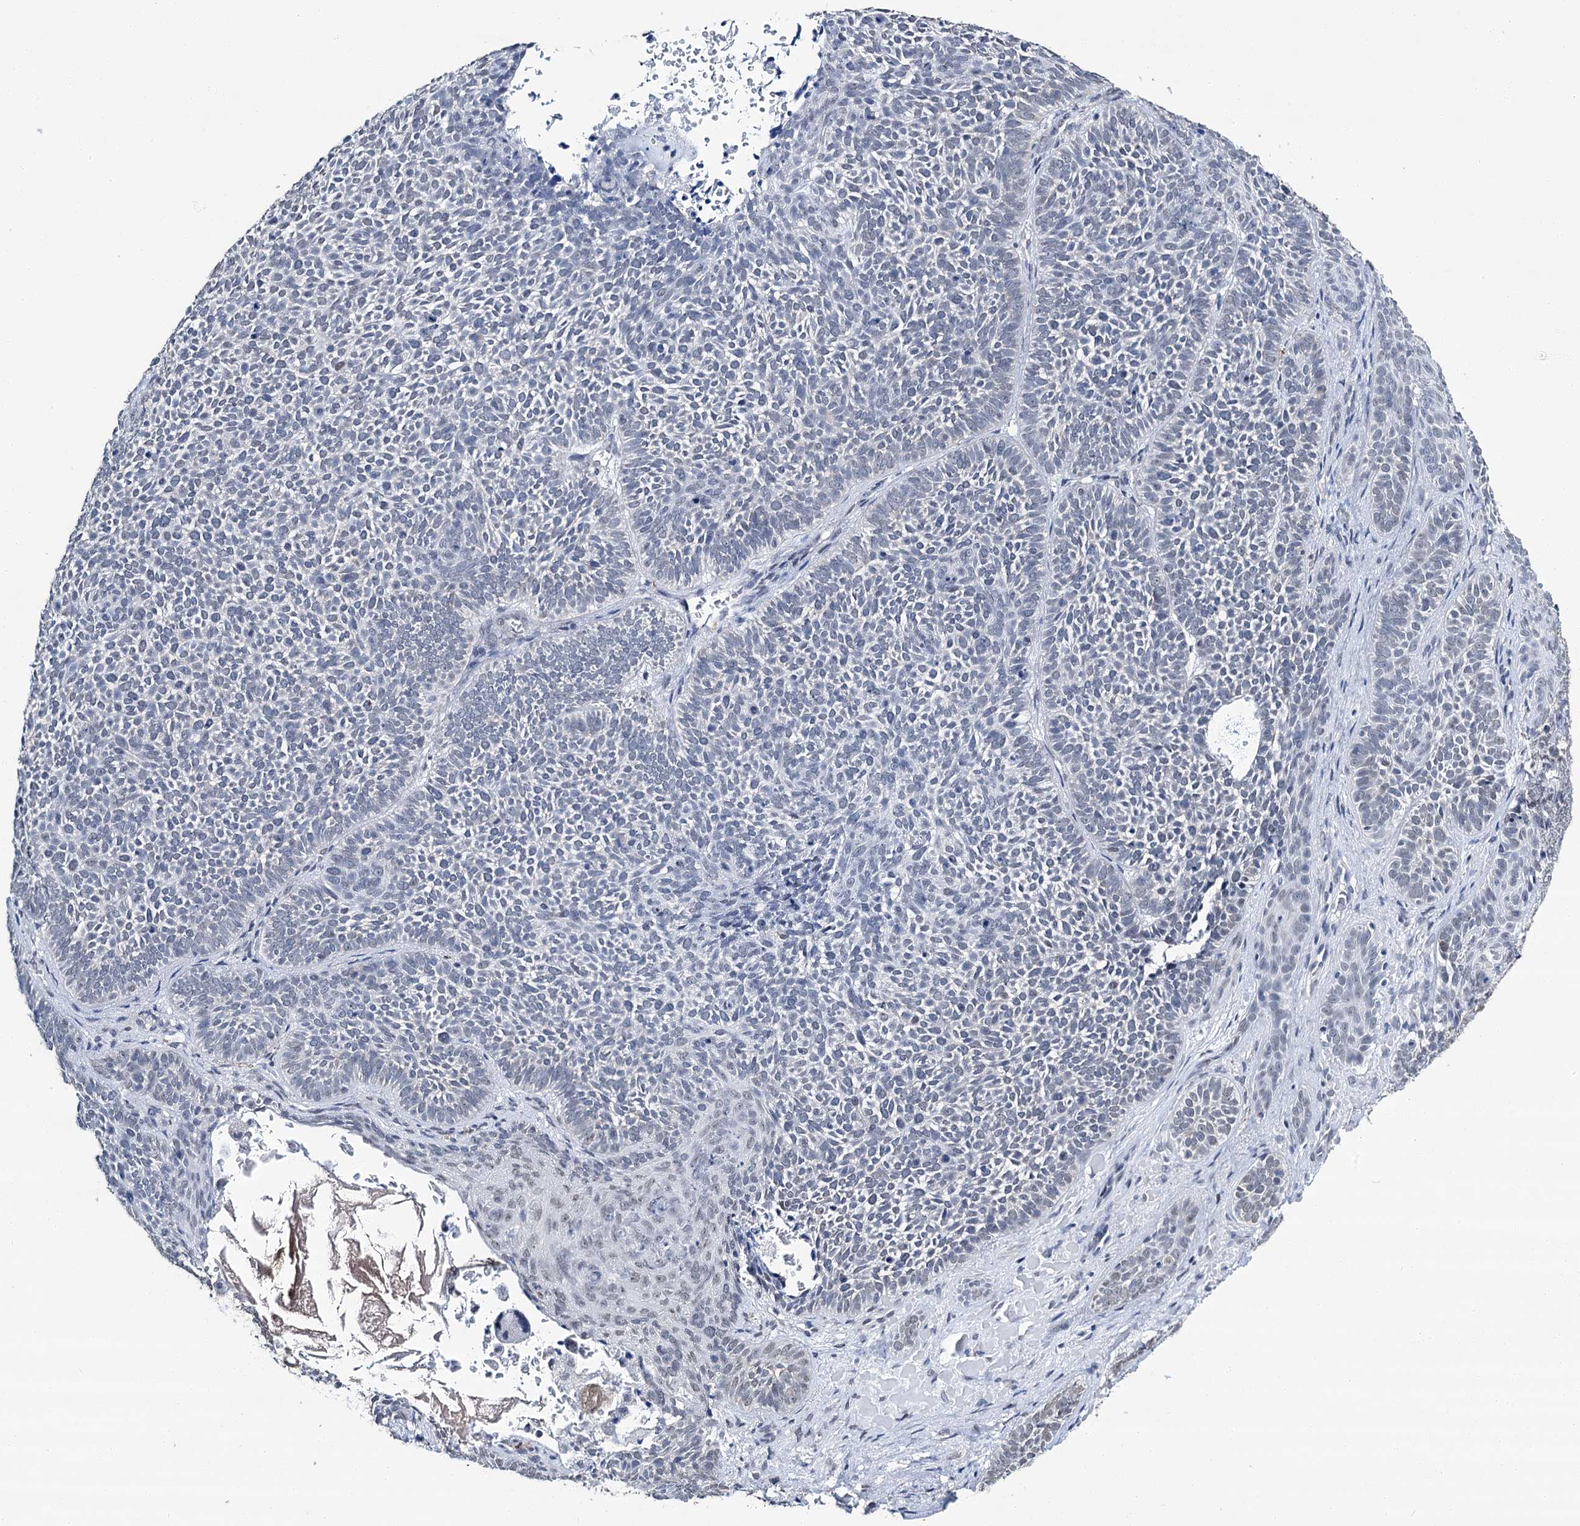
{"staining": {"intensity": "weak", "quantity": "<25%", "location": "nuclear"}, "tissue": "skin cancer", "cell_type": "Tumor cells", "image_type": "cancer", "snomed": [{"axis": "morphology", "description": "Basal cell carcinoma"}, {"axis": "topography", "description": "Skin"}], "caption": "The image demonstrates no staining of tumor cells in skin cancer.", "gene": "SPATS2", "patient": {"sex": "male", "age": 85}}